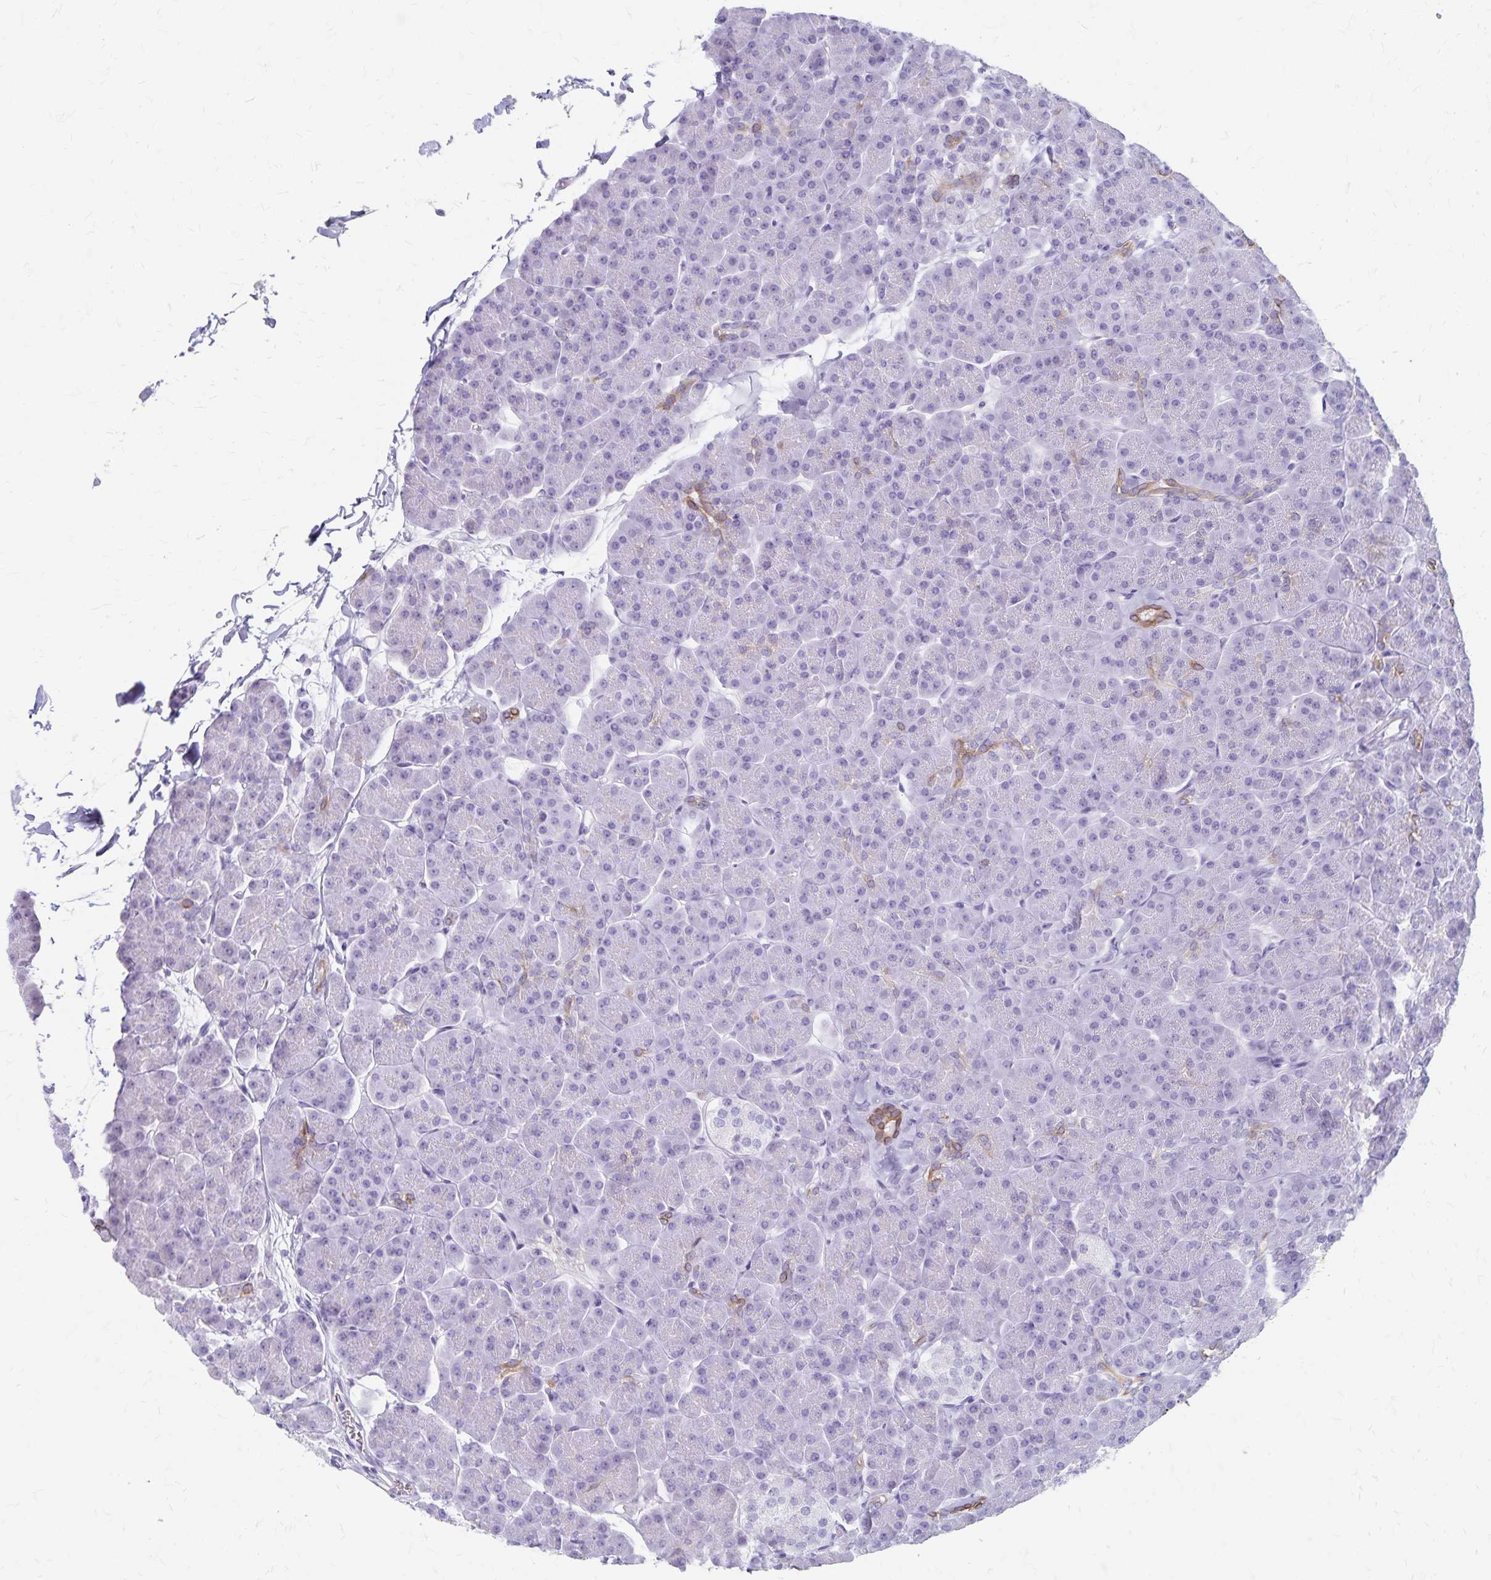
{"staining": {"intensity": "moderate", "quantity": "<25%", "location": "cytoplasmic/membranous"}, "tissue": "pancreas", "cell_type": "Exocrine glandular cells", "image_type": "normal", "snomed": [{"axis": "morphology", "description": "Normal tissue, NOS"}, {"axis": "topography", "description": "Pancreas"}, {"axis": "topography", "description": "Peripheral nerve tissue"}], "caption": "Moderate cytoplasmic/membranous expression is identified in approximately <25% of exocrine glandular cells in benign pancreas.", "gene": "GPBAR1", "patient": {"sex": "male", "age": 54}}